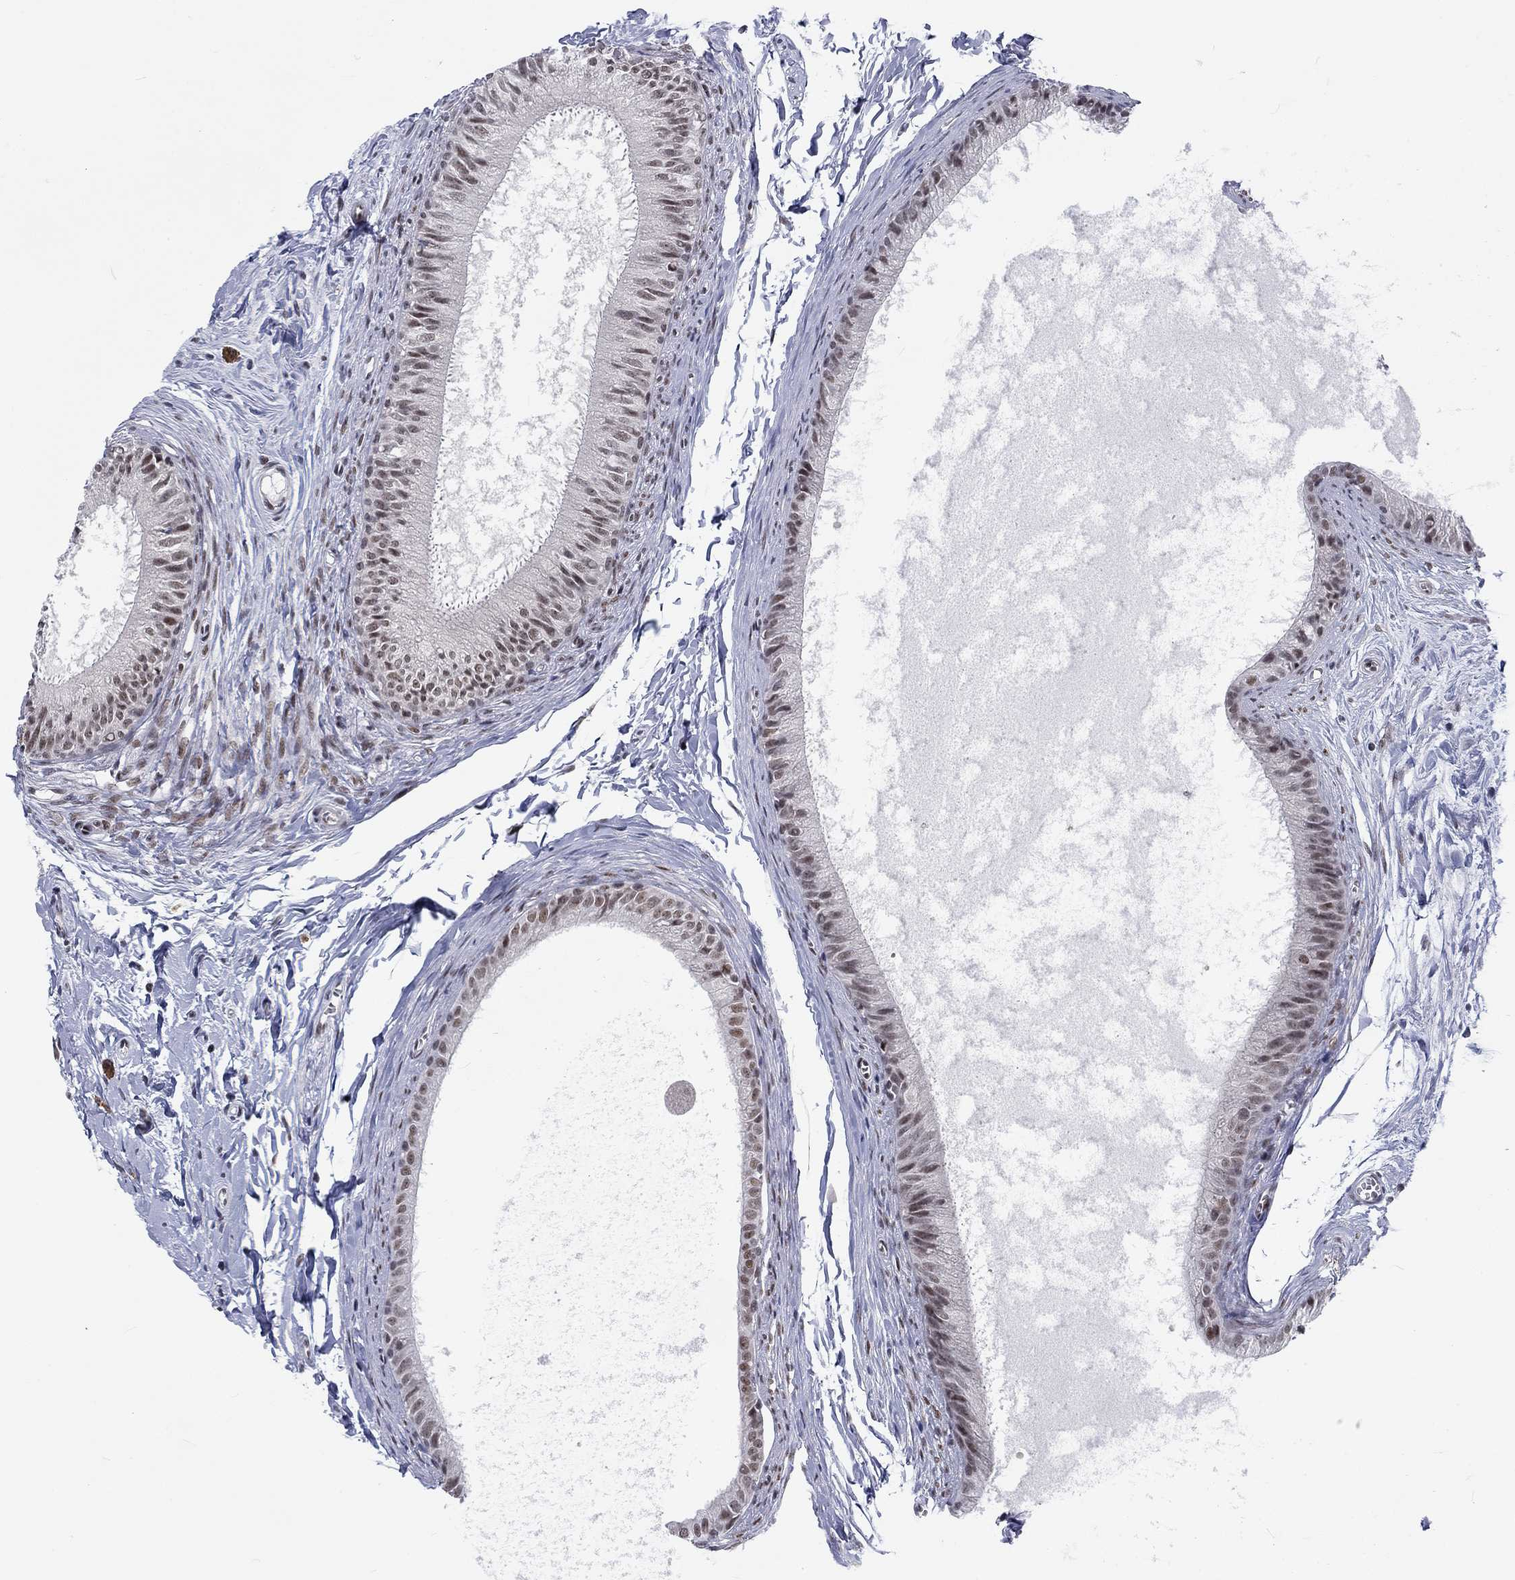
{"staining": {"intensity": "moderate", "quantity": "<25%", "location": "nuclear"}, "tissue": "epididymis", "cell_type": "Glandular cells", "image_type": "normal", "snomed": [{"axis": "morphology", "description": "Normal tissue, NOS"}, {"axis": "topography", "description": "Epididymis"}], "caption": "DAB (3,3'-diaminobenzidine) immunohistochemical staining of normal human epididymis shows moderate nuclear protein positivity in about <25% of glandular cells.", "gene": "FYTTD1", "patient": {"sex": "male", "age": 51}}